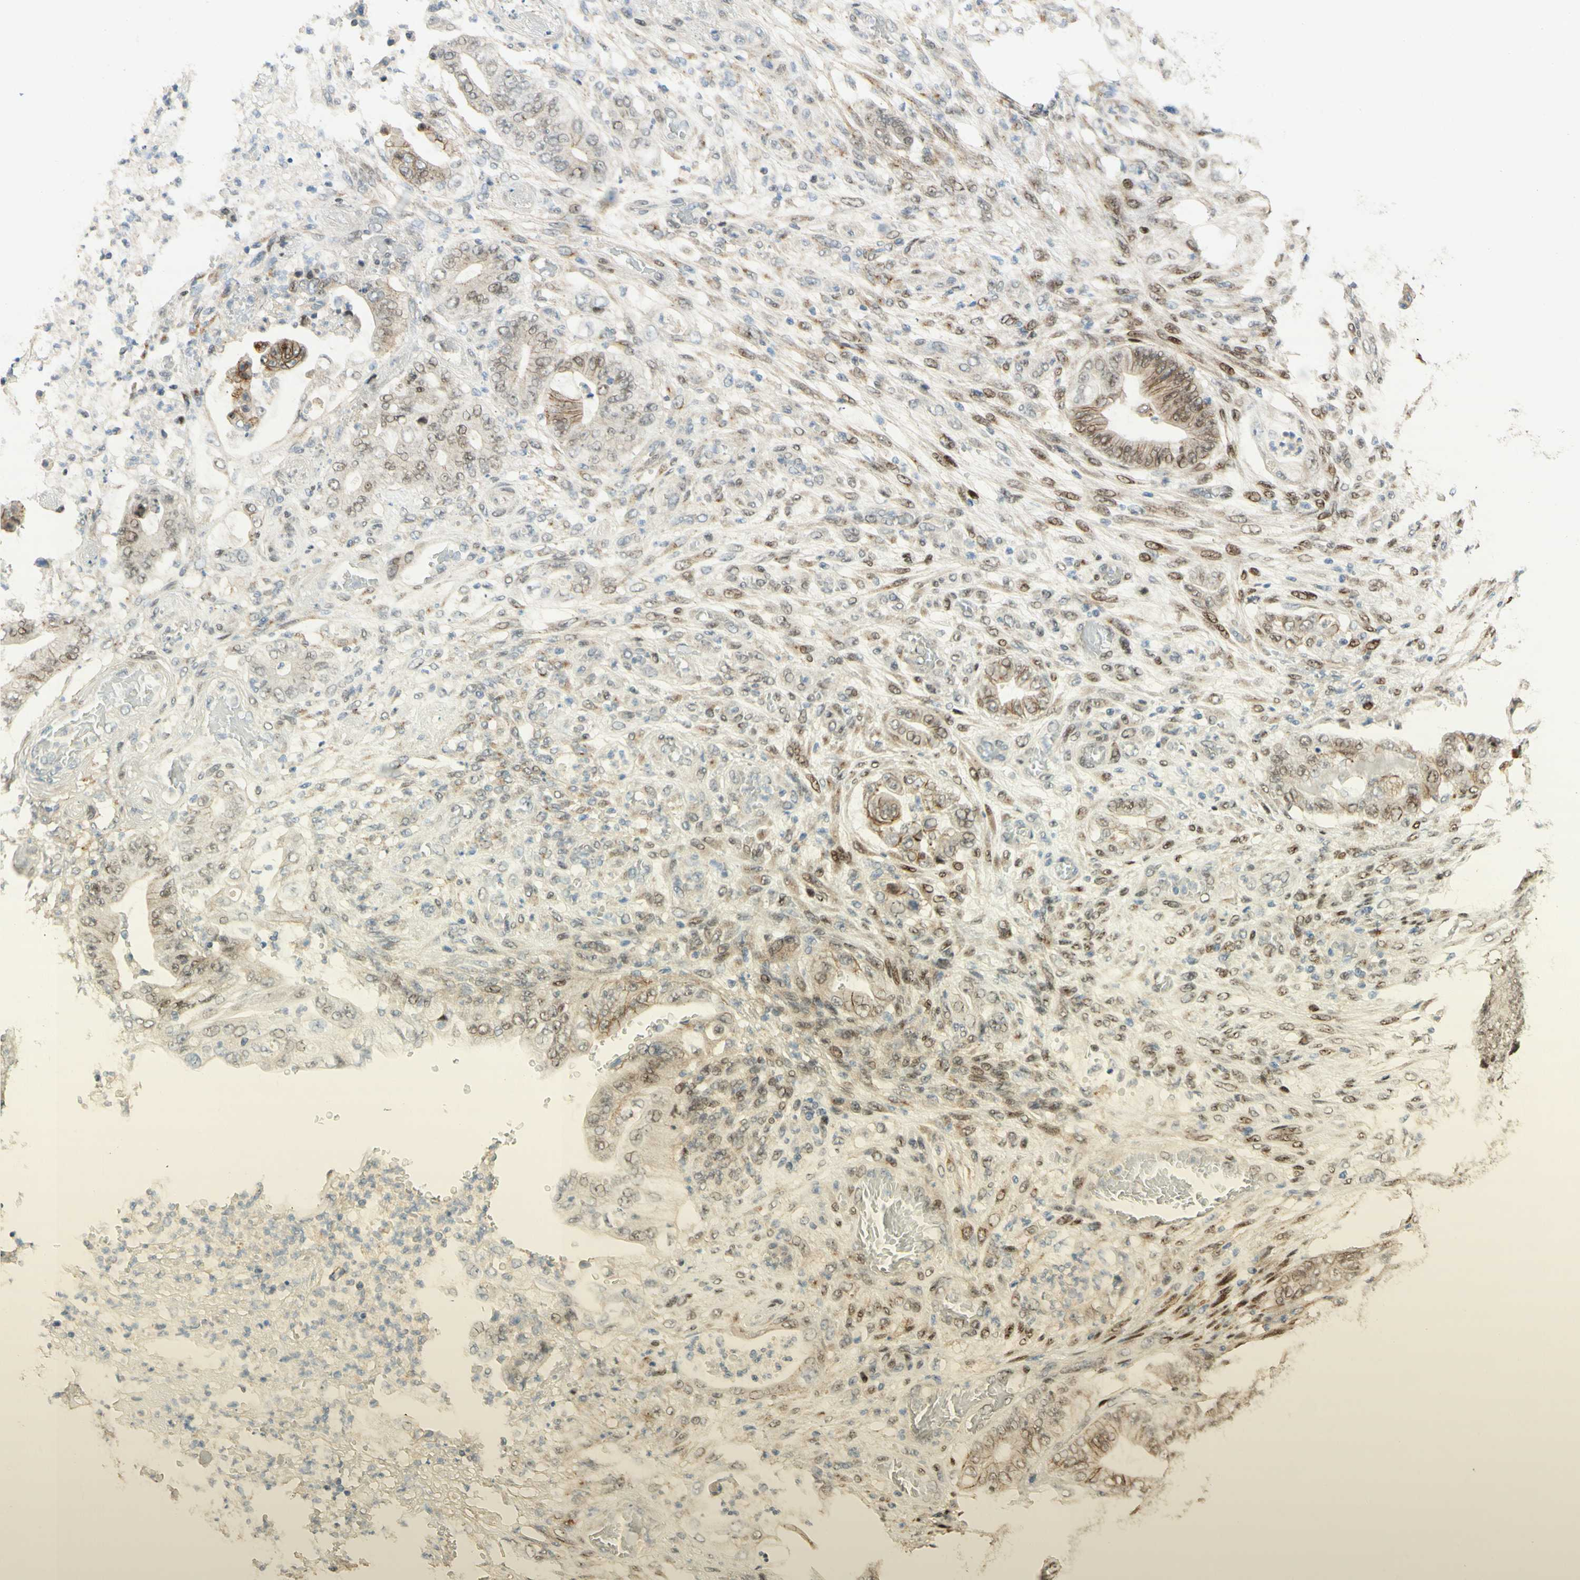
{"staining": {"intensity": "moderate", "quantity": ">75%", "location": "cytoplasmic/membranous"}, "tissue": "stomach cancer", "cell_type": "Tumor cells", "image_type": "cancer", "snomed": [{"axis": "morphology", "description": "Adenocarcinoma, NOS"}, {"axis": "topography", "description": "Stomach"}], "caption": "Protein analysis of stomach cancer (adenocarcinoma) tissue exhibits moderate cytoplasmic/membranous staining in about >75% of tumor cells. (IHC, brightfield microscopy, high magnification).", "gene": "FOXP1", "patient": {"sex": "female", "age": 73}}